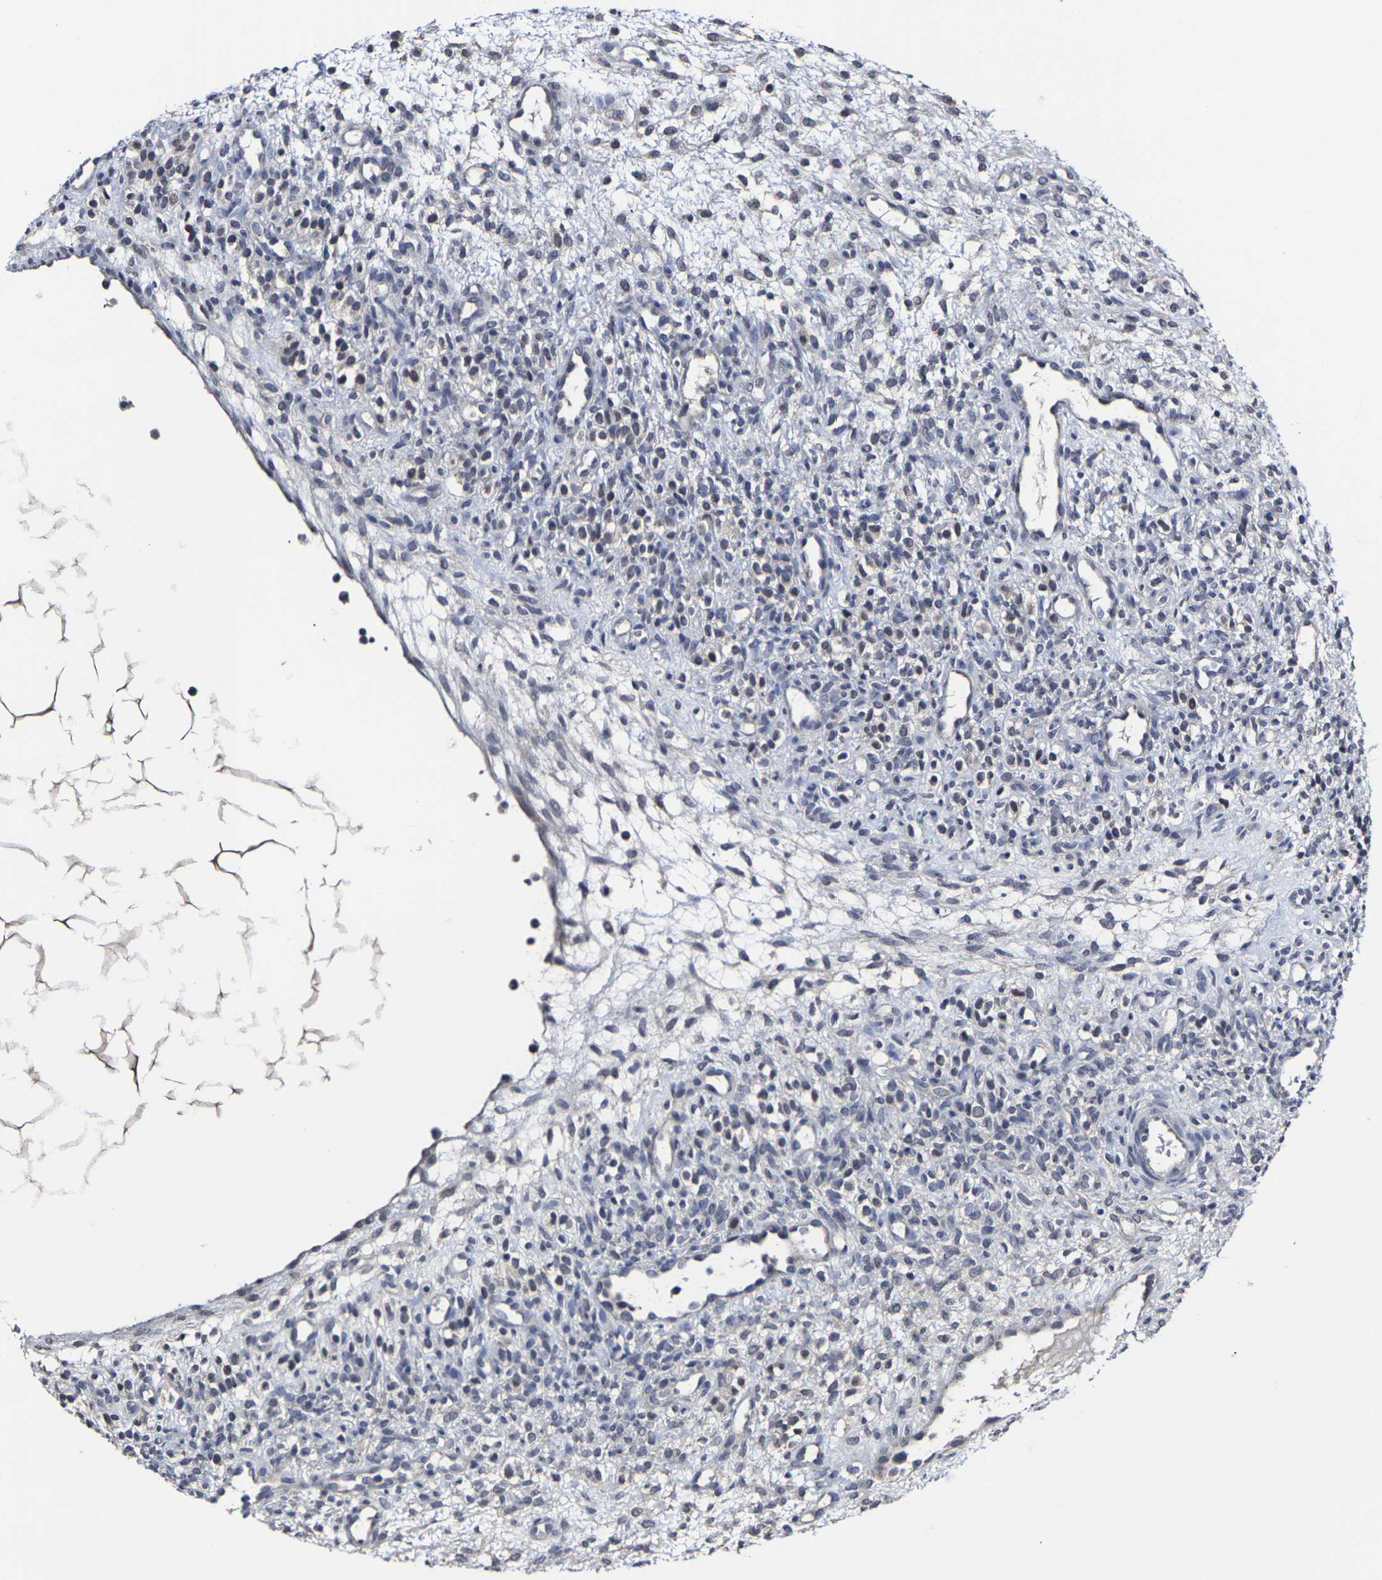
{"staining": {"intensity": "negative", "quantity": "none", "location": "none"}, "tissue": "ovary", "cell_type": "Ovarian stroma cells", "image_type": "normal", "snomed": [{"axis": "morphology", "description": "Normal tissue, NOS"}, {"axis": "morphology", "description": "Cyst, NOS"}, {"axis": "topography", "description": "Ovary"}], "caption": "An immunohistochemistry micrograph of unremarkable ovary is shown. There is no staining in ovarian stroma cells of ovary.", "gene": "MSANTD4", "patient": {"sex": "female", "age": 18}}